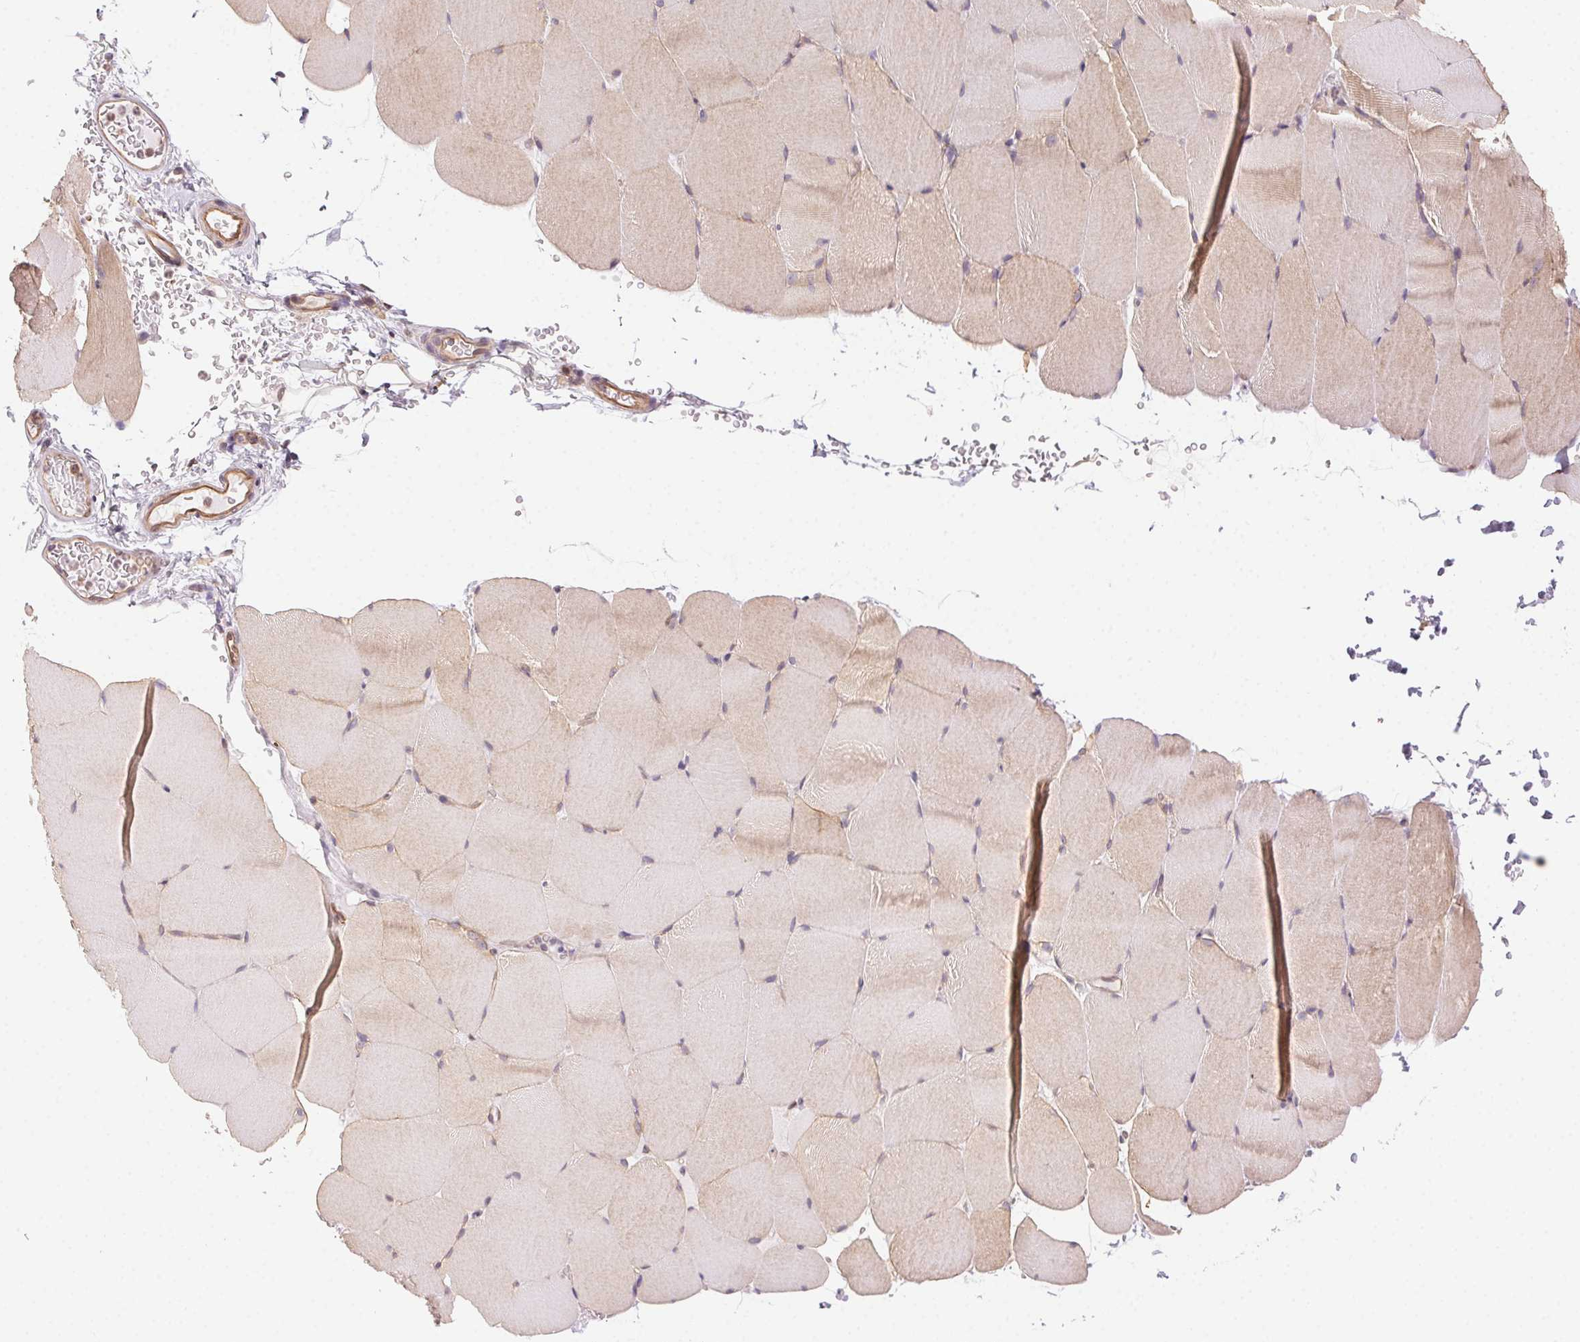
{"staining": {"intensity": "moderate", "quantity": ">75%", "location": "cytoplasmic/membranous"}, "tissue": "skeletal muscle", "cell_type": "Myocytes", "image_type": "normal", "snomed": [{"axis": "morphology", "description": "Normal tissue, NOS"}, {"axis": "topography", "description": "Skeletal muscle"}], "caption": "Myocytes display medium levels of moderate cytoplasmic/membranous expression in approximately >75% of cells in normal skeletal muscle. Nuclei are stained in blue.", "gene": "PLA2G4F", "patient": {"sex": "female", "age": 37}}